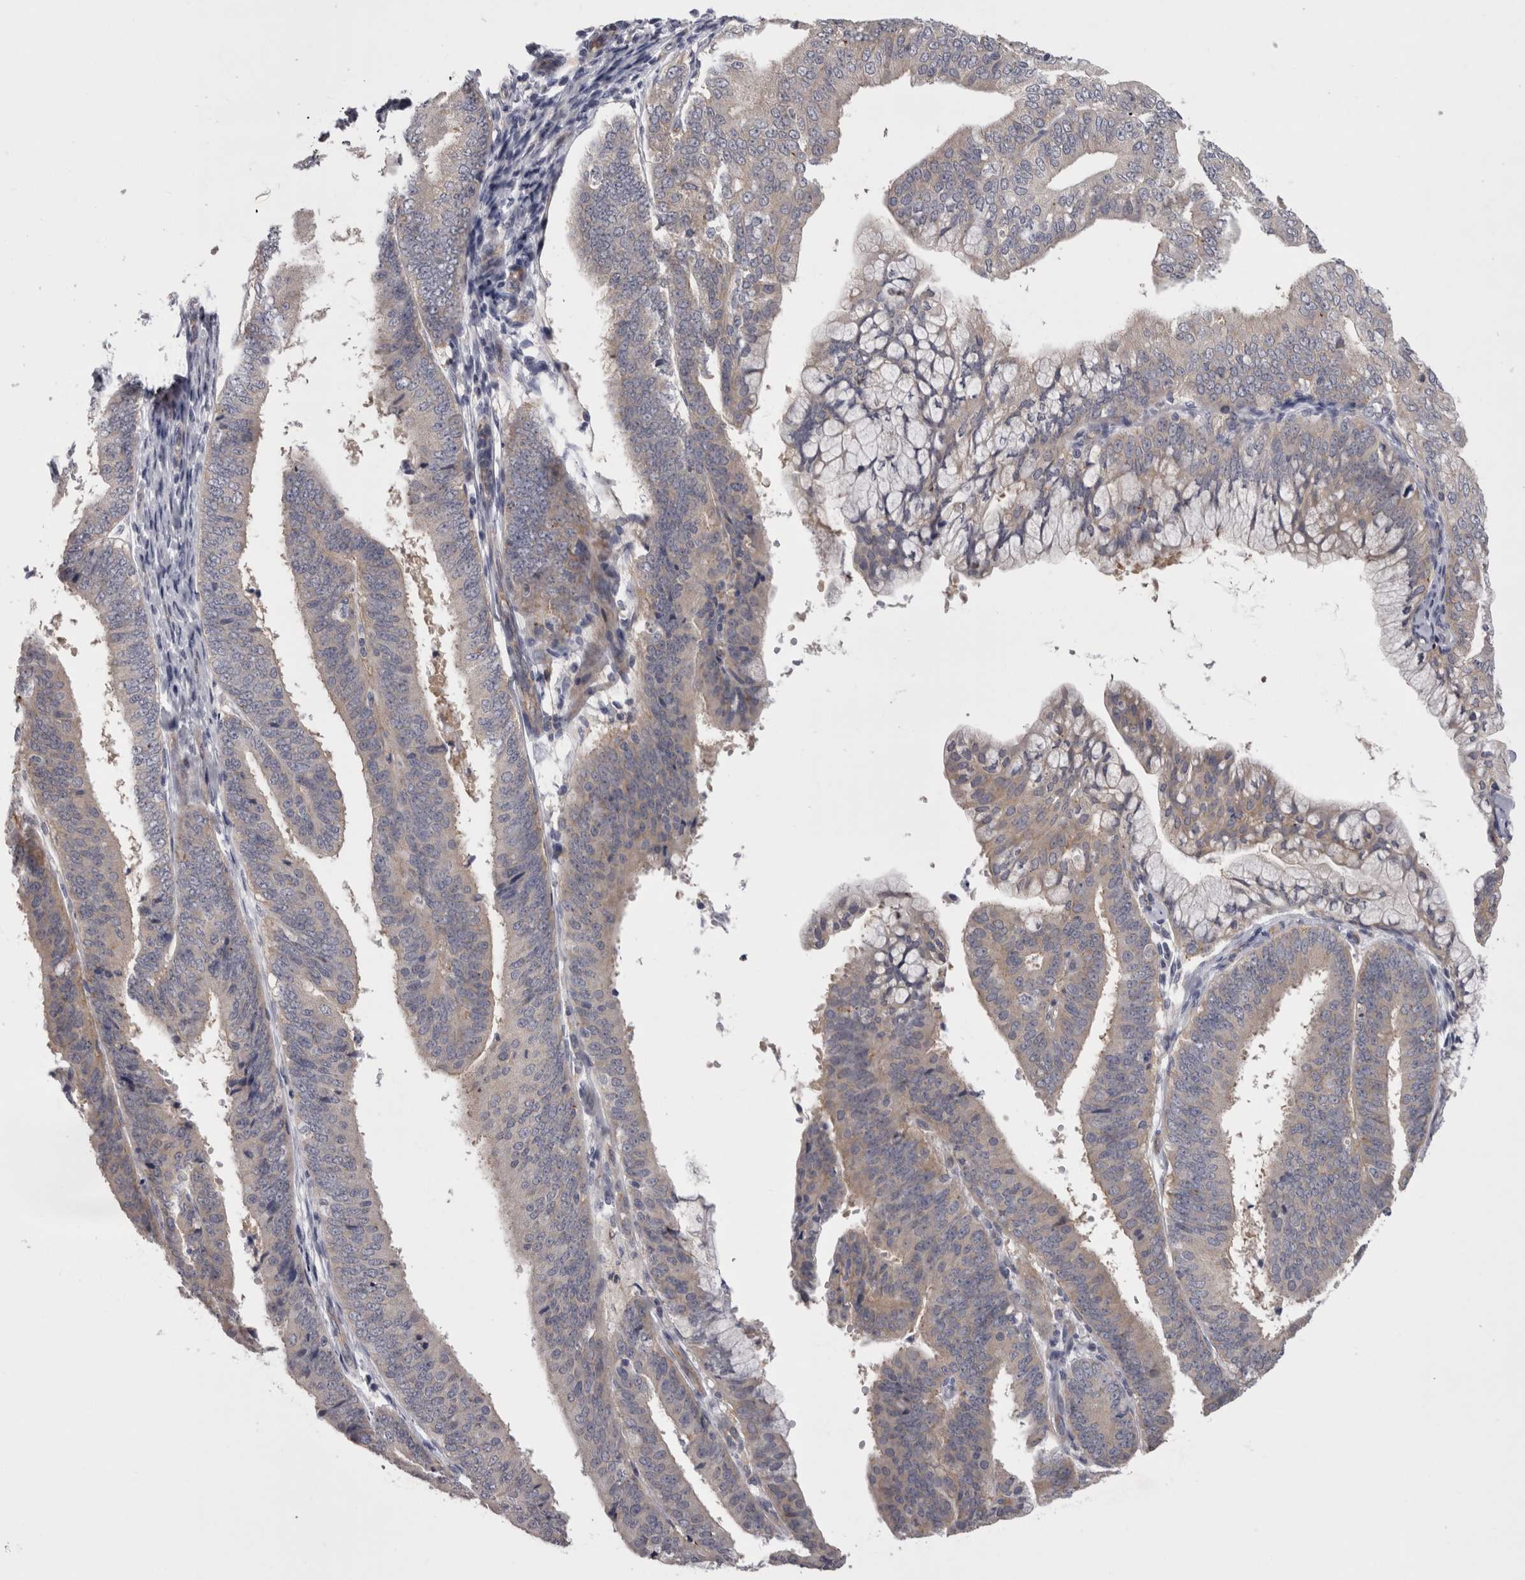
{"staining": {"intensity": "weak", "quantity": "<25%", "location": "cytoplasmic/membranous"}, "tissue": "endometrial cancer", "cell_type": "Tumor cells", "image_type": "cancer", "snomed": [{"axis": "morphology", "description": "Adenocarcinoma, NOS"}, {"axis": "topography", "description": "Endometrium"}], "caption": "Histopathology image shows no significant protein expression in tumor cells of endometrial adenocarcinoma. (DAB (3,3'-diaminobenzidine) IHC visualized using brightfield microscopy, high magnification).", "gene": "LYZL6", "patient": {"sex": "female", "age": 63}}